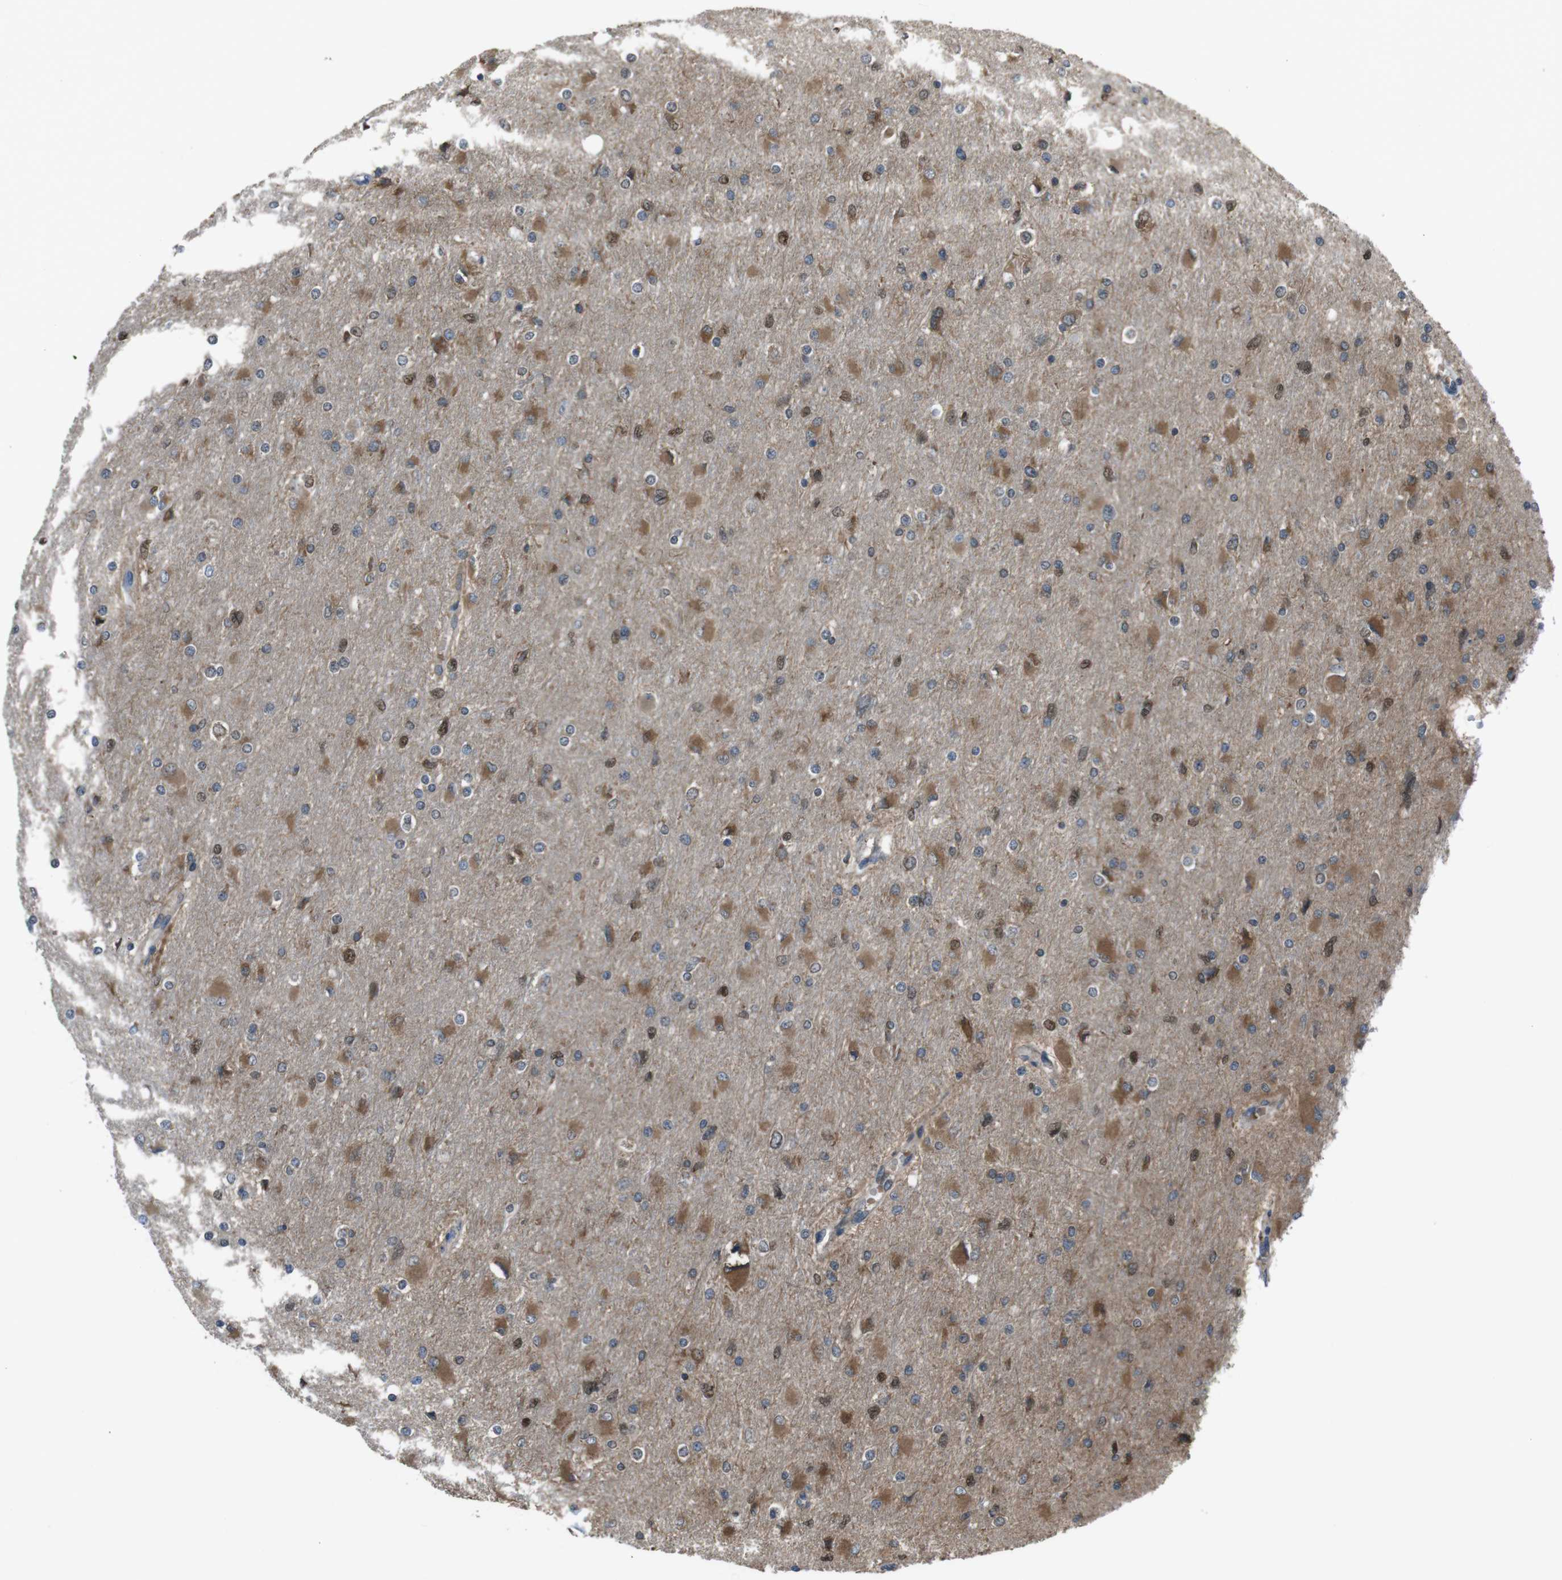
{"staining": {"intensity": "moderate", "quantity": ">75%", "location": "cytoplasmic/membranous,nuclear"}, "tissue": "glioma", "cell_type": "Tumor cells", "image_type": "cancer", "snomed": [{"axis": "morphology", "description": "Glioma, malignant, High grade"}, {"axis": "topography", "description": "Cerebral cortex"}], "caption": "Glioma stained for a protein demonstrates moderate cytoplasmic/membranous and nuclear positivity in tumor cells.", "gene": "SSR3", "patient": {"sex": "female", "age": 36}}